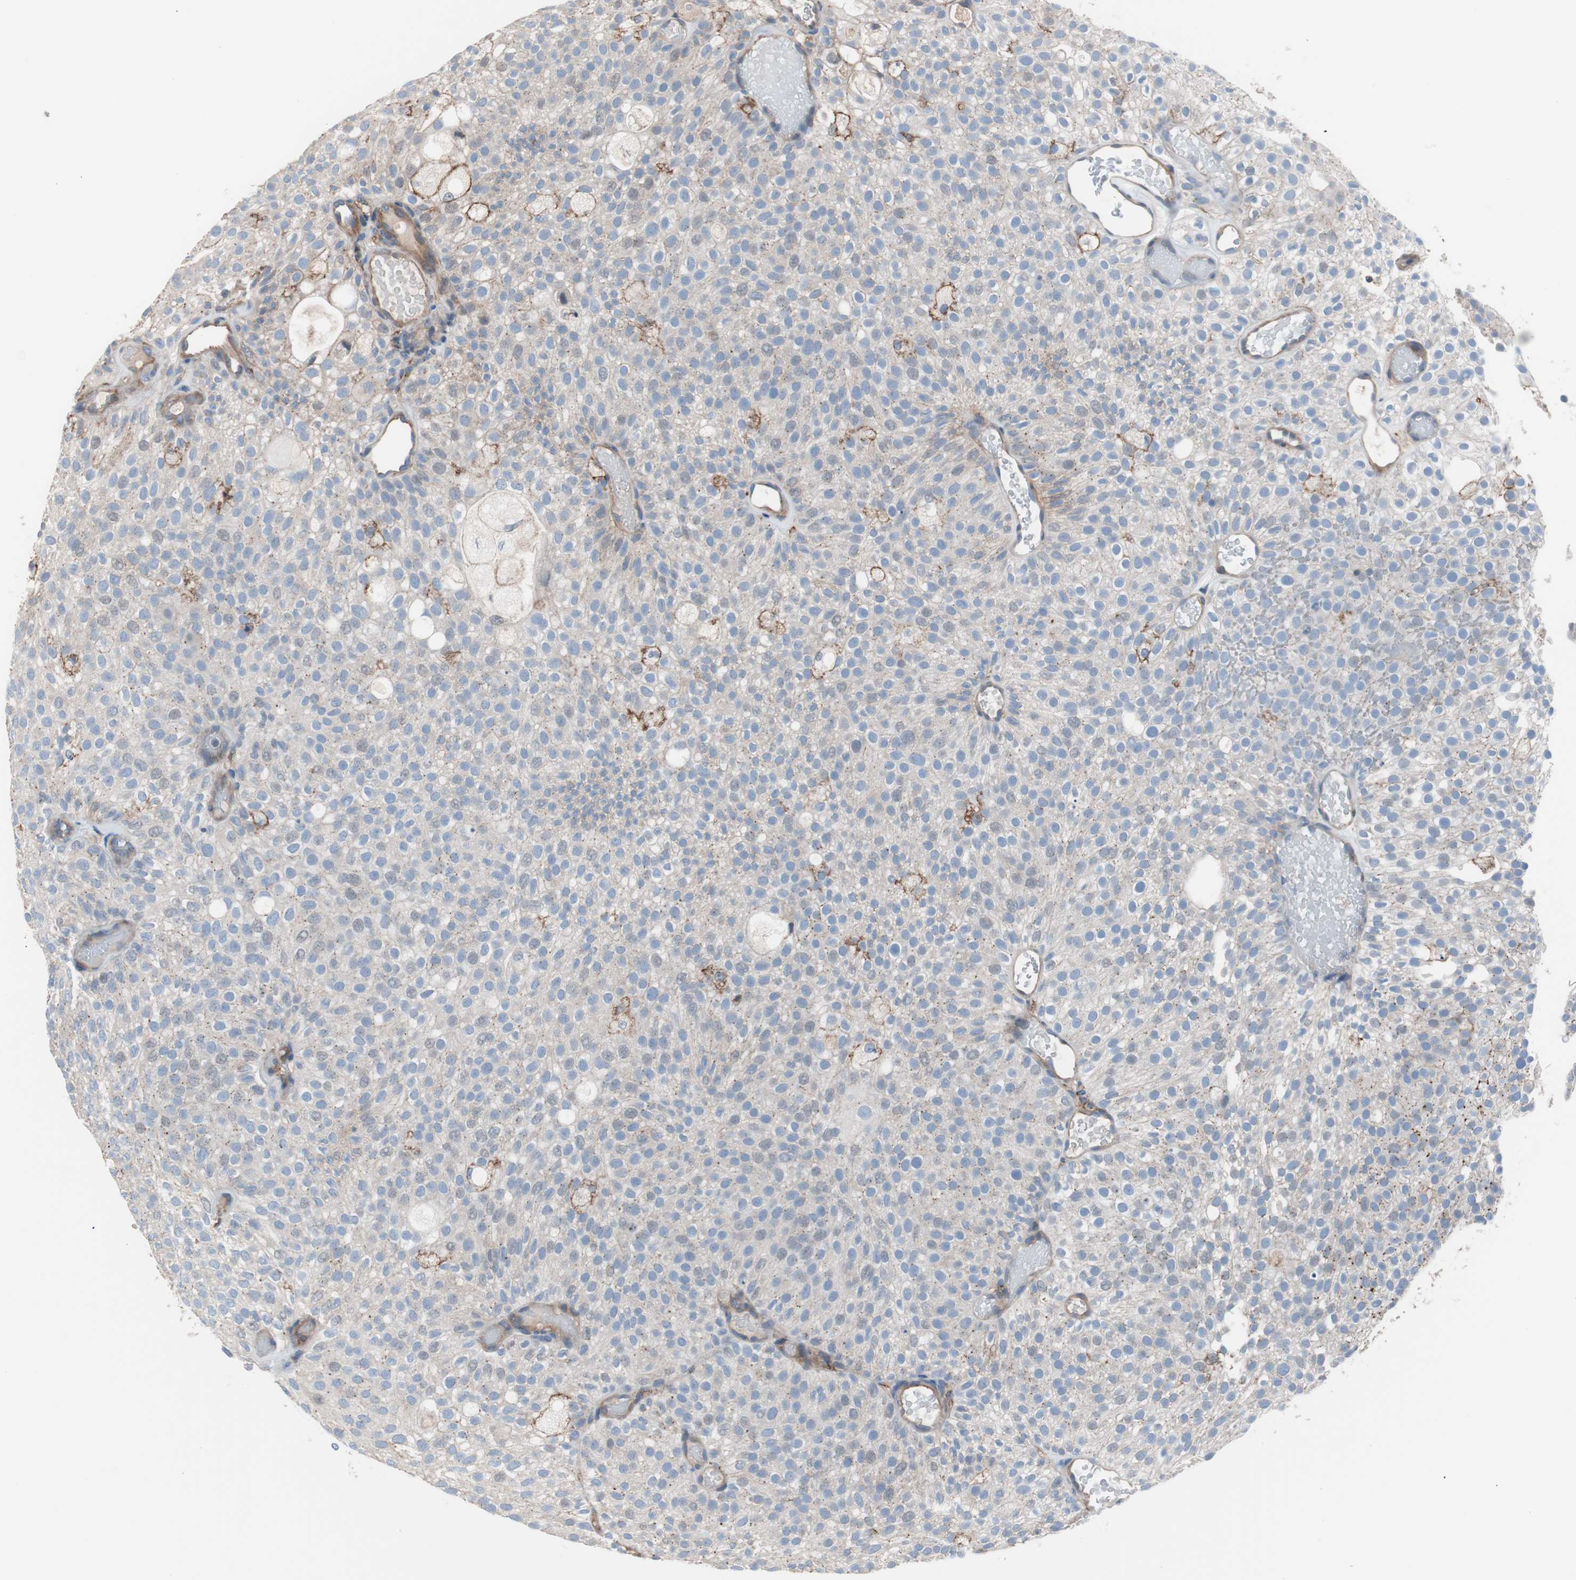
{"staining": {"intensity": "weak", "quantity": "25%-75%", "location": "cytoplasmic/membranous"}, "tissue": "urothelial cancer", "cell_type": "Tumor cells", "image_type": "cancer", "snomed": [{"axis": "morphology", "description": "Urothelial carcinoma, Low grade"}, {"axis": "topography", "description": "Urinary bladder"}], "caption": "Urothelial cancer tissue demonstrates weak cytoplasmic/membranous staining in approximately 25%-75% of tumor cells, visualized by immunohistochemistry.", "gene": "CD81", "patient": {"sex": "male", "age": 78}}